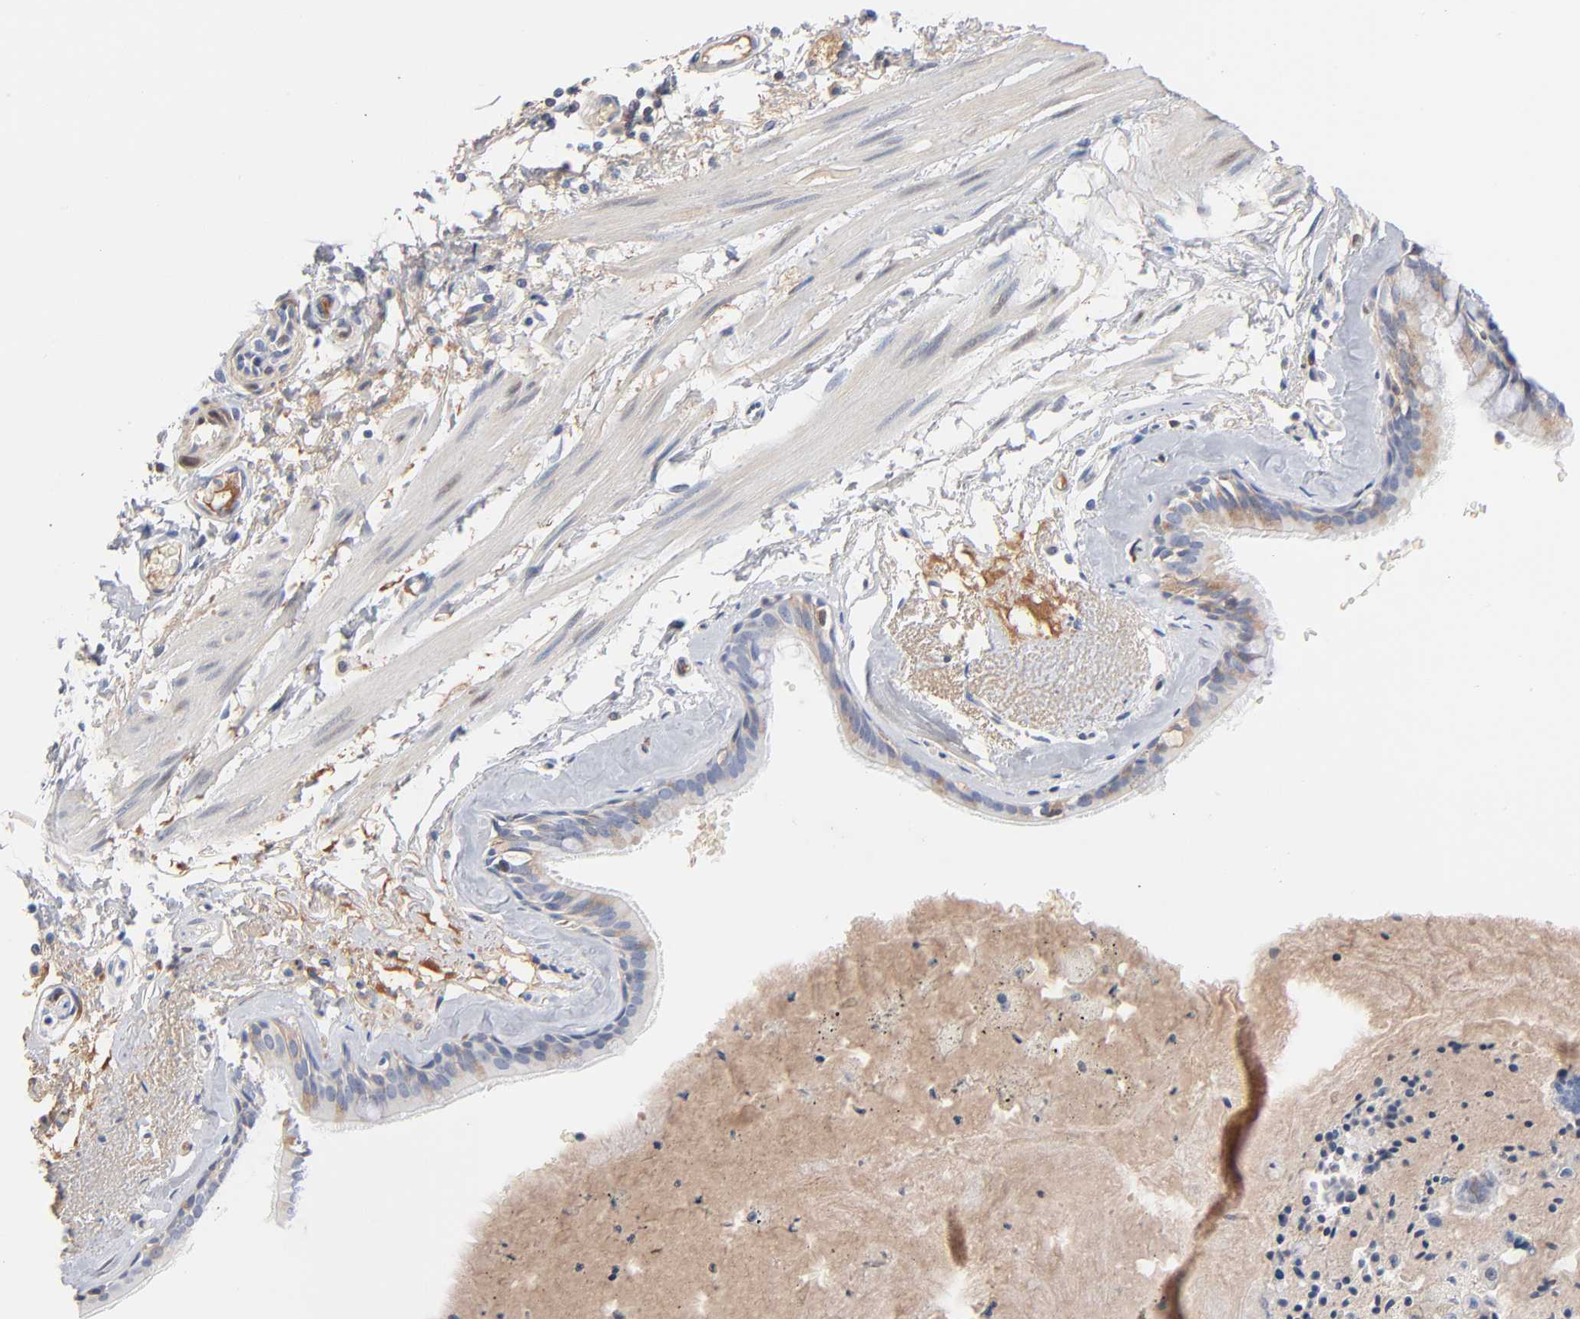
{"staining": {"intensity": "negative", "quantity": "none", "location": "none"}, "tissue": "bronchus", "cell_type": "Respiratory epithelial cells", "image_type": "normal", "snomed": [{"axis": "morphology", "description": "Normal tissue, NOS"}, {"axis": "topography", "description": "Bronchus"}, {"axis": "topography", "description": "Lung"}], "caption": "Immunohistochemistry of benign human bronchus reveals no expression in respiratory epithelial cells. The staining was performed using DAB (3,3'-diaminobenzidine) to visualize the protein expression in brown, while the nuclei were stained in blue with hematoxylin (Magnification: 20x).", "gene": "SERPINA4", "patient": {"sex": "female", "age": 56}}